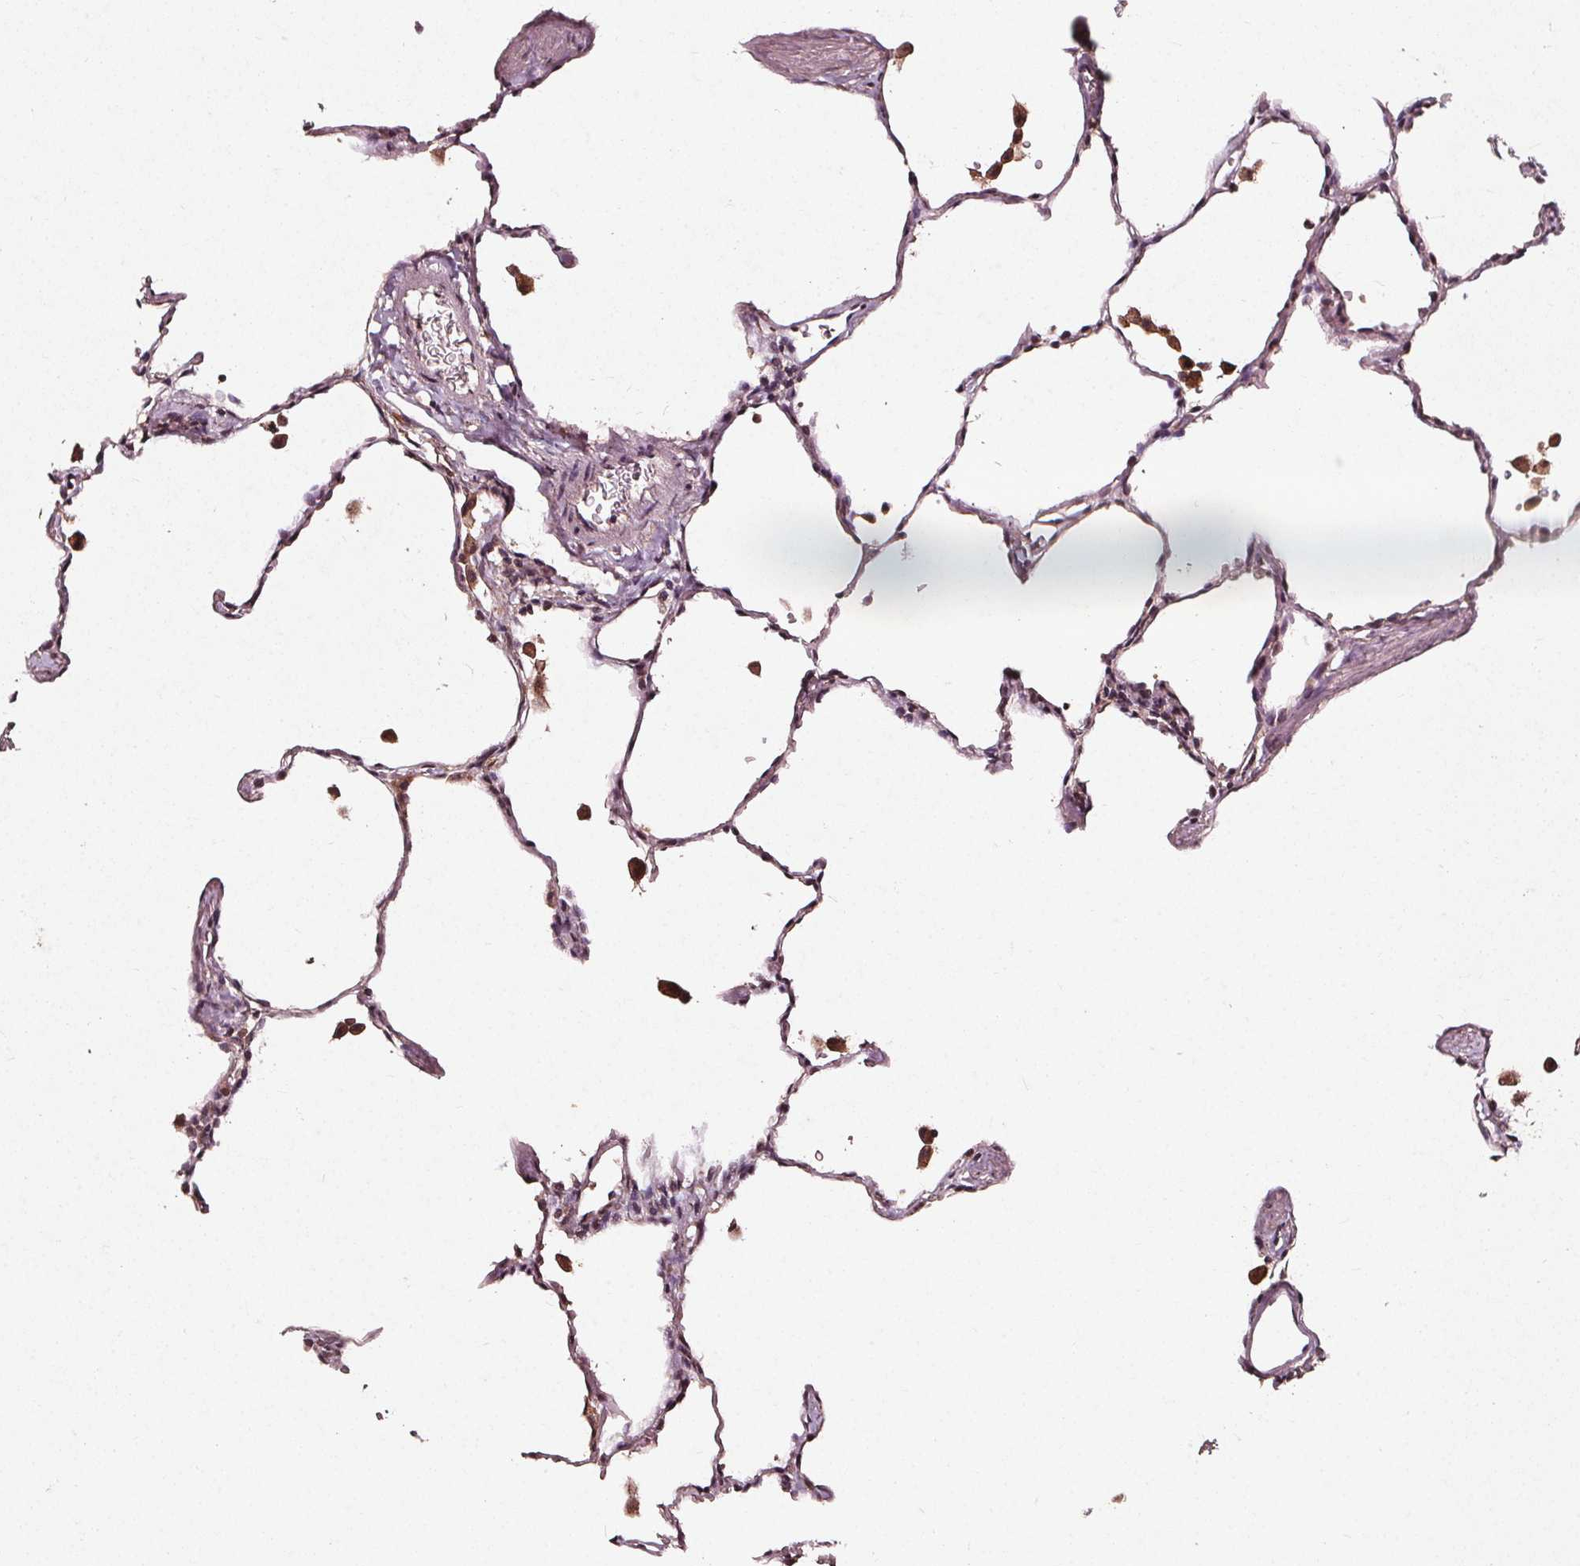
{"staining": {"intensity": "weak", "quantity": "<25%", "location": "cytoplasmic/membranous"}, "tissue": "lung", "cell_type": "Alveolar cells", "image_type": "normal", "snomed": [{"axis": "morphology", "description": "Normal tissue, NOS"}, {"axis": "topography", "description": "Lung"}], "caption": "IHC photomicrograph of normal lung stained for a protein (brown), which reveals no staining in alveolar cells.", "gene": "ABCA1", "patient": {"sex": "female", "age": 47}}